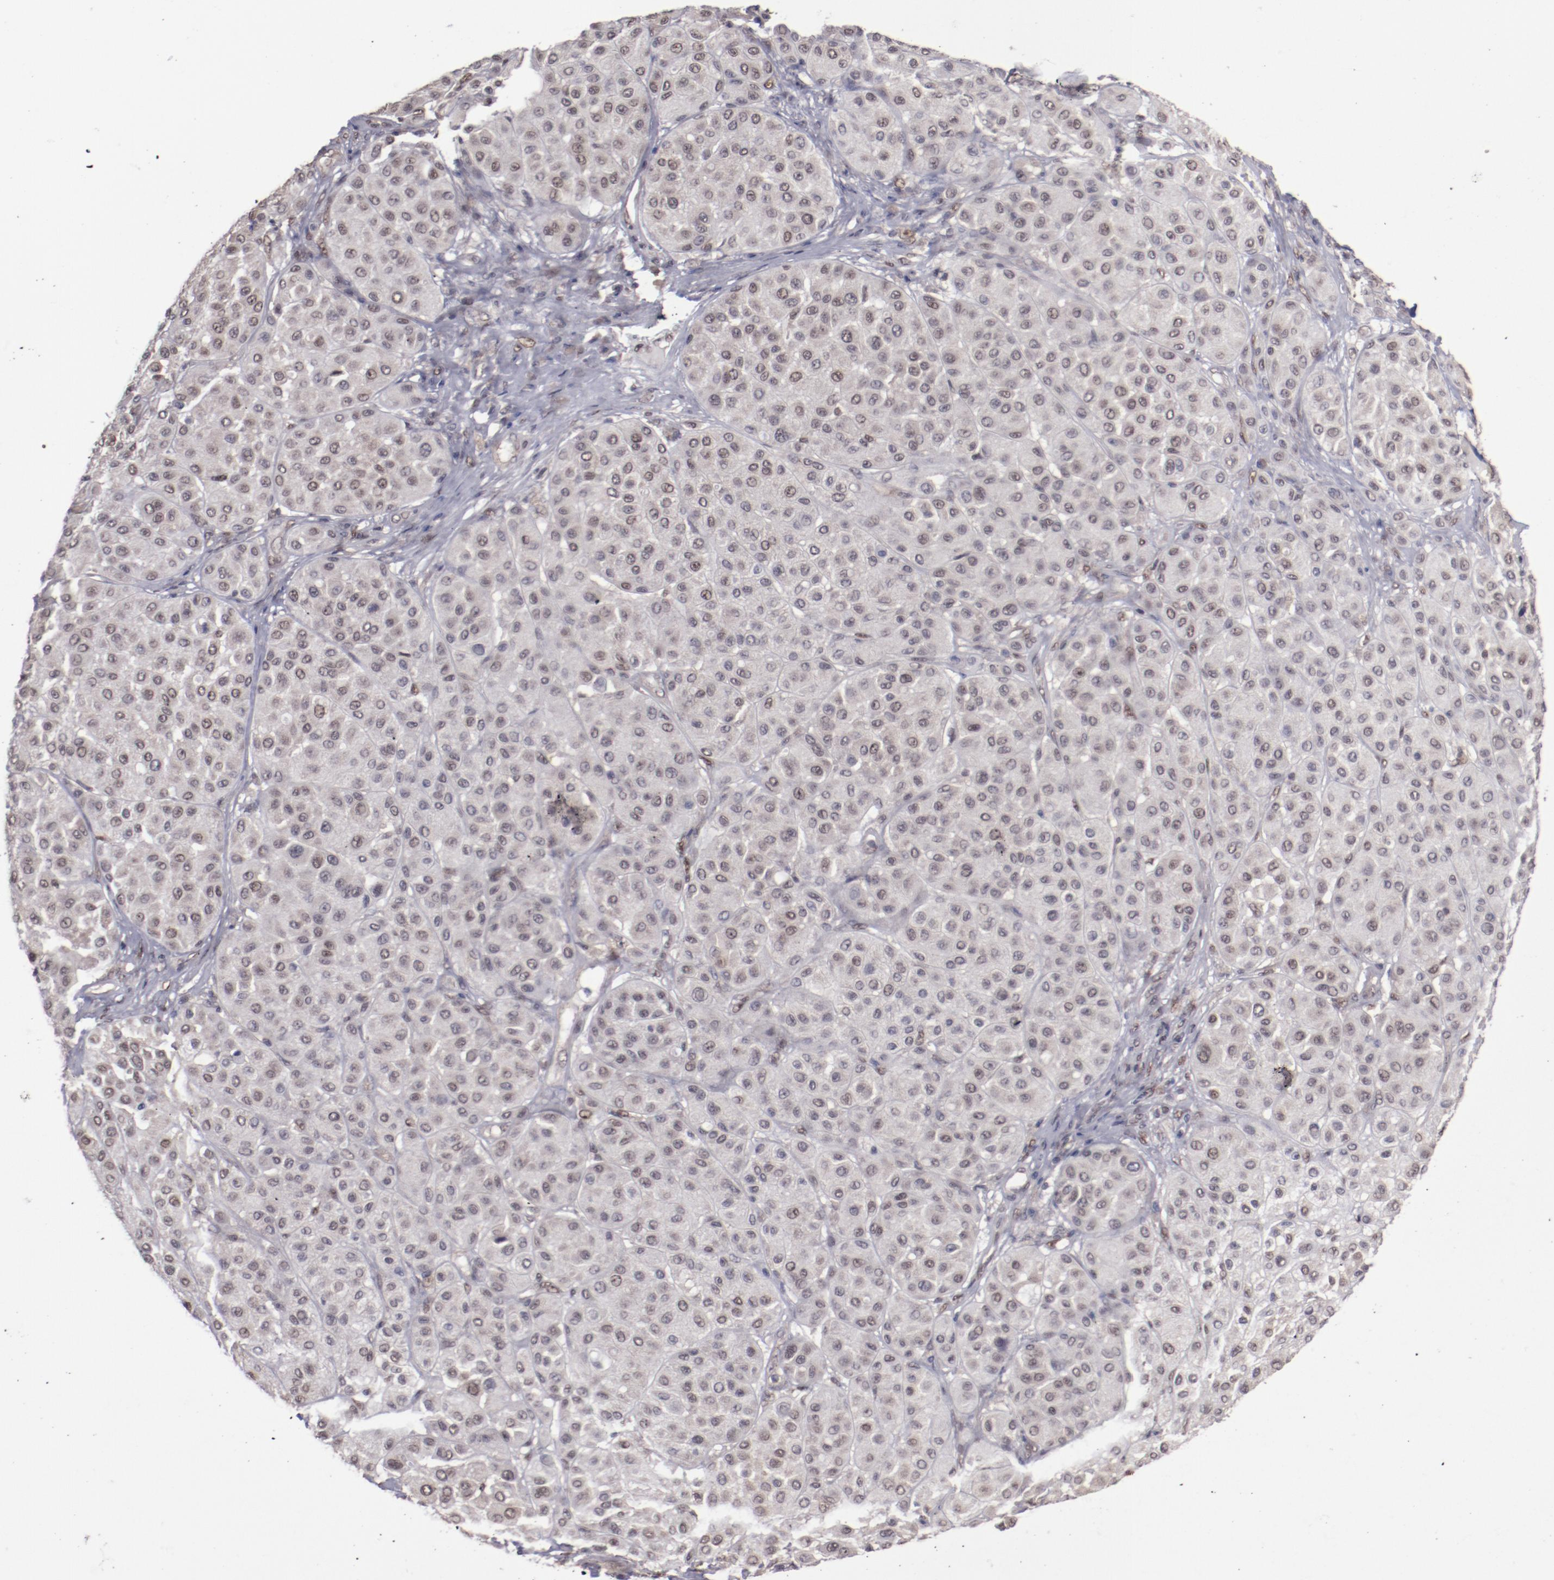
{"staining": {"intensity": "moderate", "quantity": "25%-75%", "location": "nuclear"}, "tissue": "melanoma", "cell_type": "Tumor cells", "image_type": "cancer", "snomed": [{"axis": "morphology", "description": "Normal tissue, NOS"}, {"axis": "morphology", "description": "Malignant melanoma, Metastatic site"}, {"axis": "topography", "description": "Skin"}], "caption": "DAB (3,3'-diaminobenzidine) immunohistochemical staining of human malignant melanoma (metastatic site) demonstrates moderate nuclear protein expression in approximately 25%-75% of tumor cells.", "gene": "ARNT", "patient": {"sex": "male", "age": 41}}